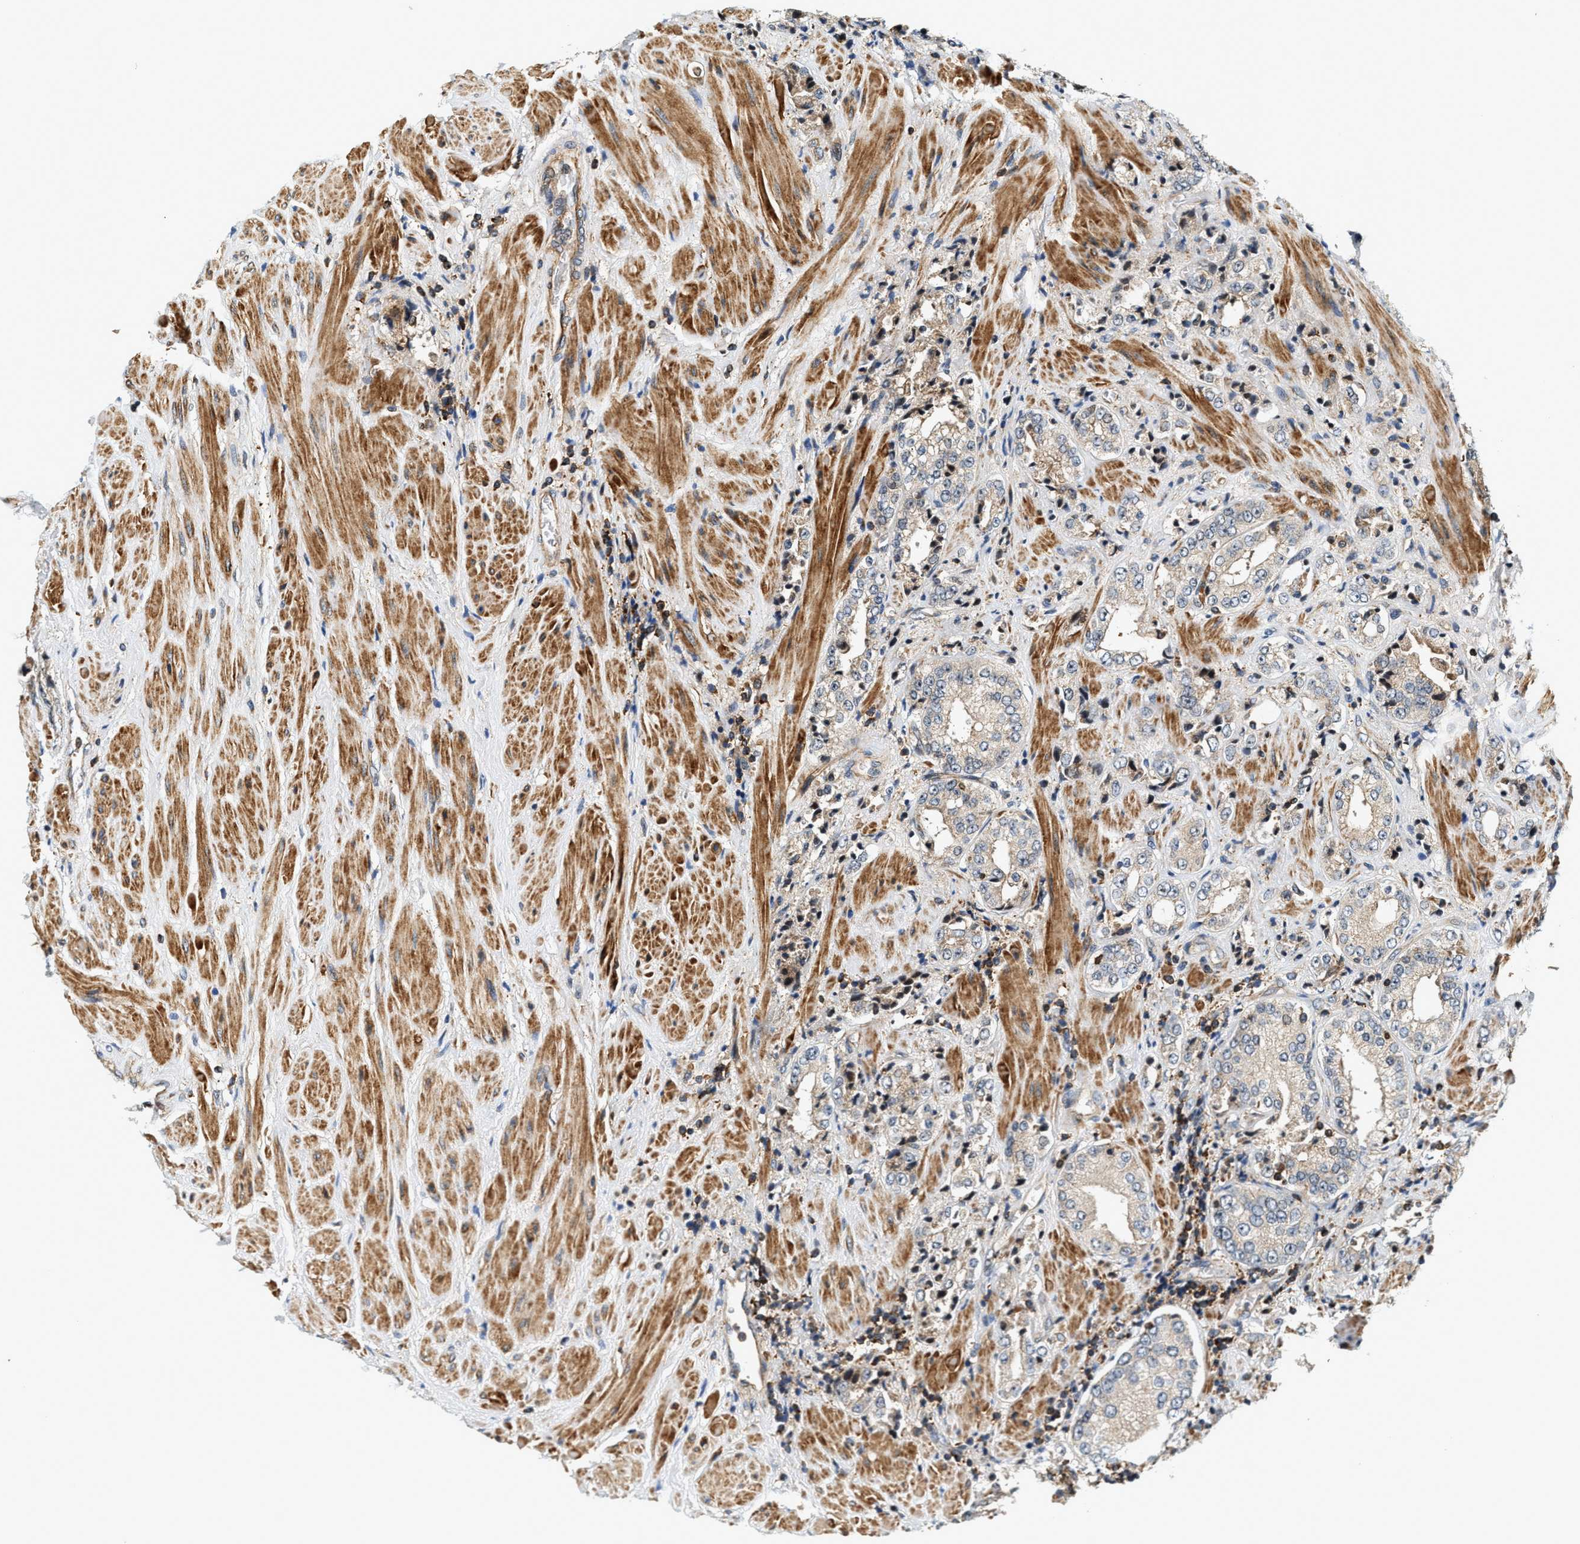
{"staining": {"intensity": "negative", "quantity": "none", "location": "none"}, "tissue": "prostate cancer", "cell_type": "Tumor cells", "image_type": "cancer", "snomed": [{"axis": "morphology", "description": "Adenocarcinoma, High grade"}, {"axis": "topography", "description": "Prostate"}], "caption": "Immunohistochemical staining of adenocarcinoma (high-grade) (prostate) exhibits no significant expression in tumor cells. Nuclei are stained in blue.", "gene": "SAMD9", "patient": {"sex": "male", "age": 61}}